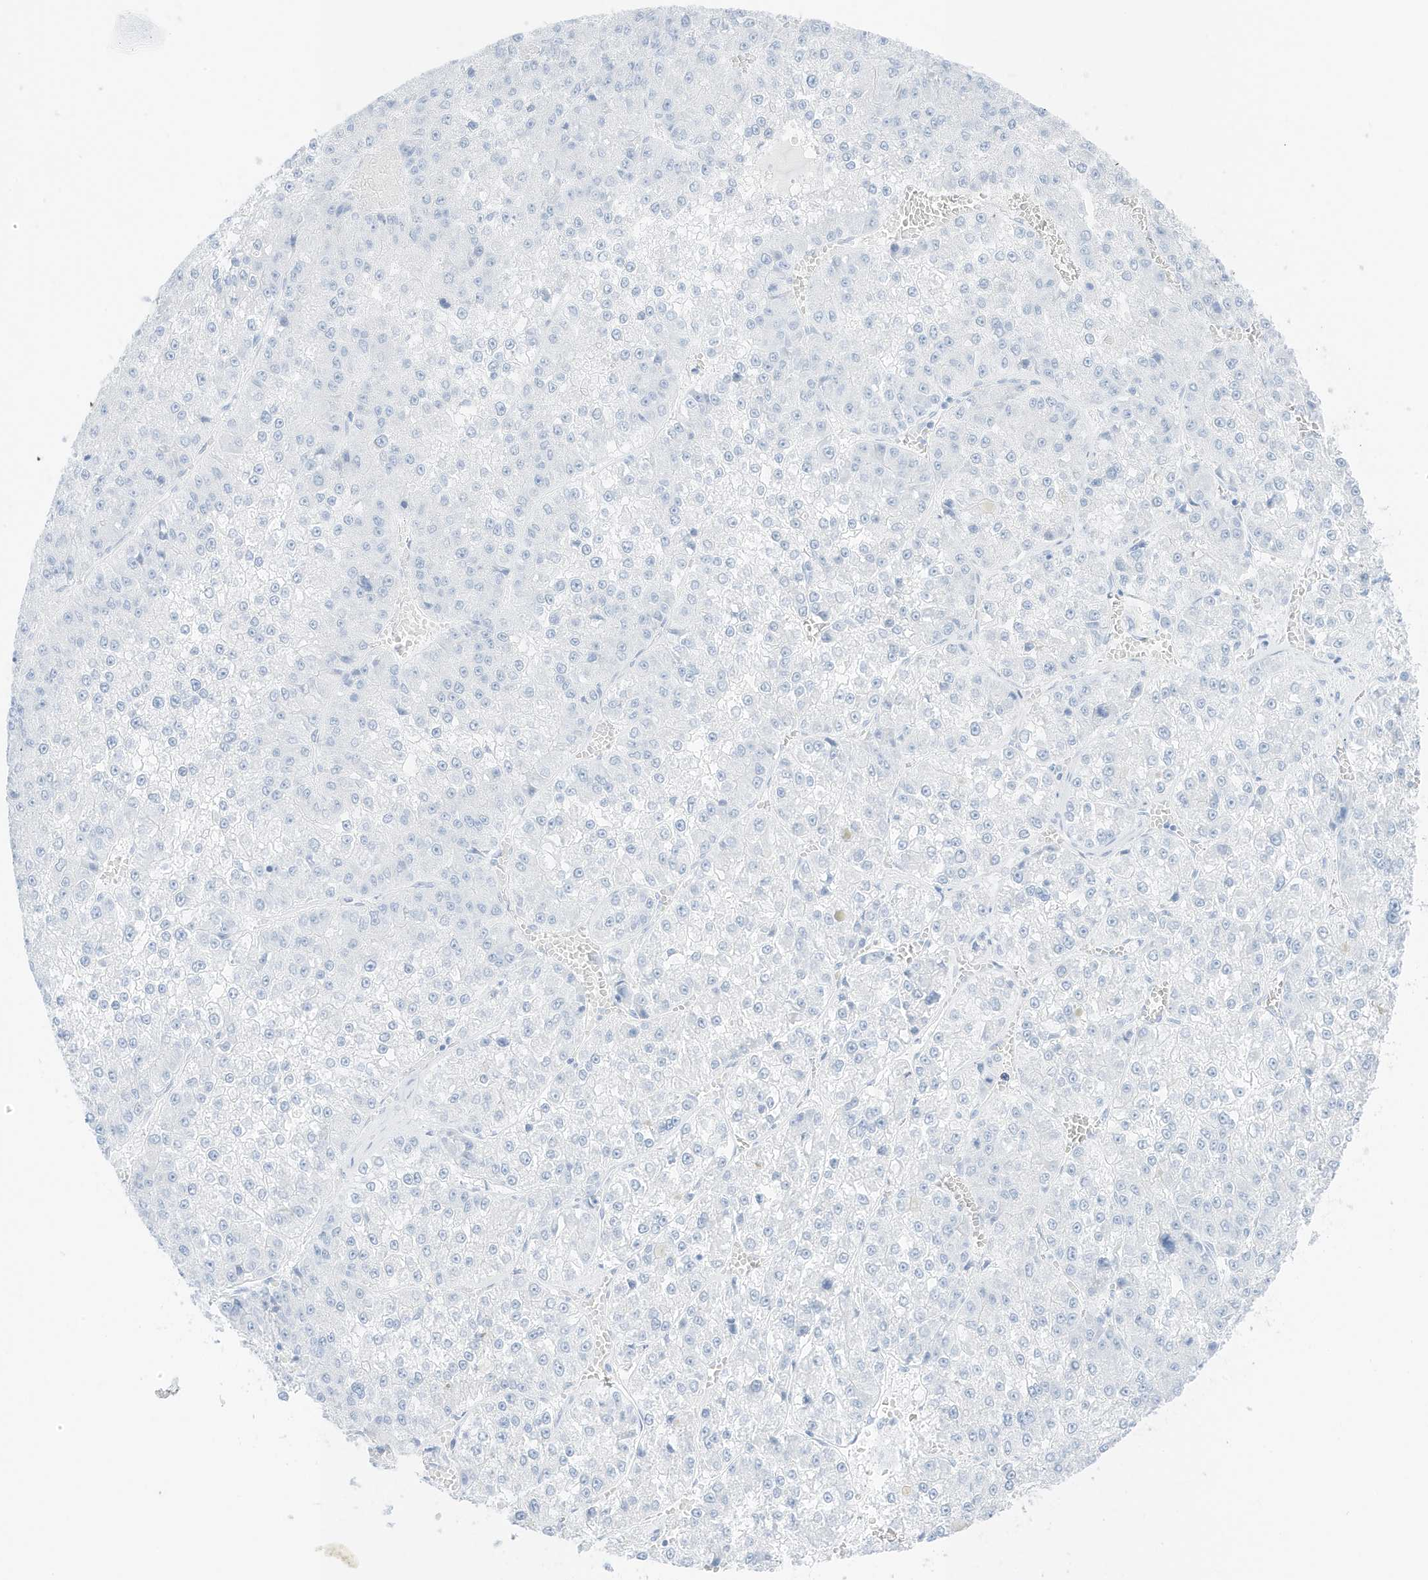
{"staining": {"intensity": "negative", "quantity": "none", "location": "none"}, "tissue": "liver cancer", "cell_type": "Tumor cells", "image_type": "cancer", "snomed": [{"axis": "morphology", "description": "Carcinoma, Hepatocellular, NOS"}, {"axis": "topography", "description": "Liver"}], "caption": "Protein analysis of liver cancer (hepatocellular carcinoma) reveals no significant expression in tumor cells. (DAB (3,3'-diaminobenzidine) IHC visualized using brightfield microscopy, high magnification).", "gene": "SLC22A13", "patient": {"sex": "female", "age": 73}}